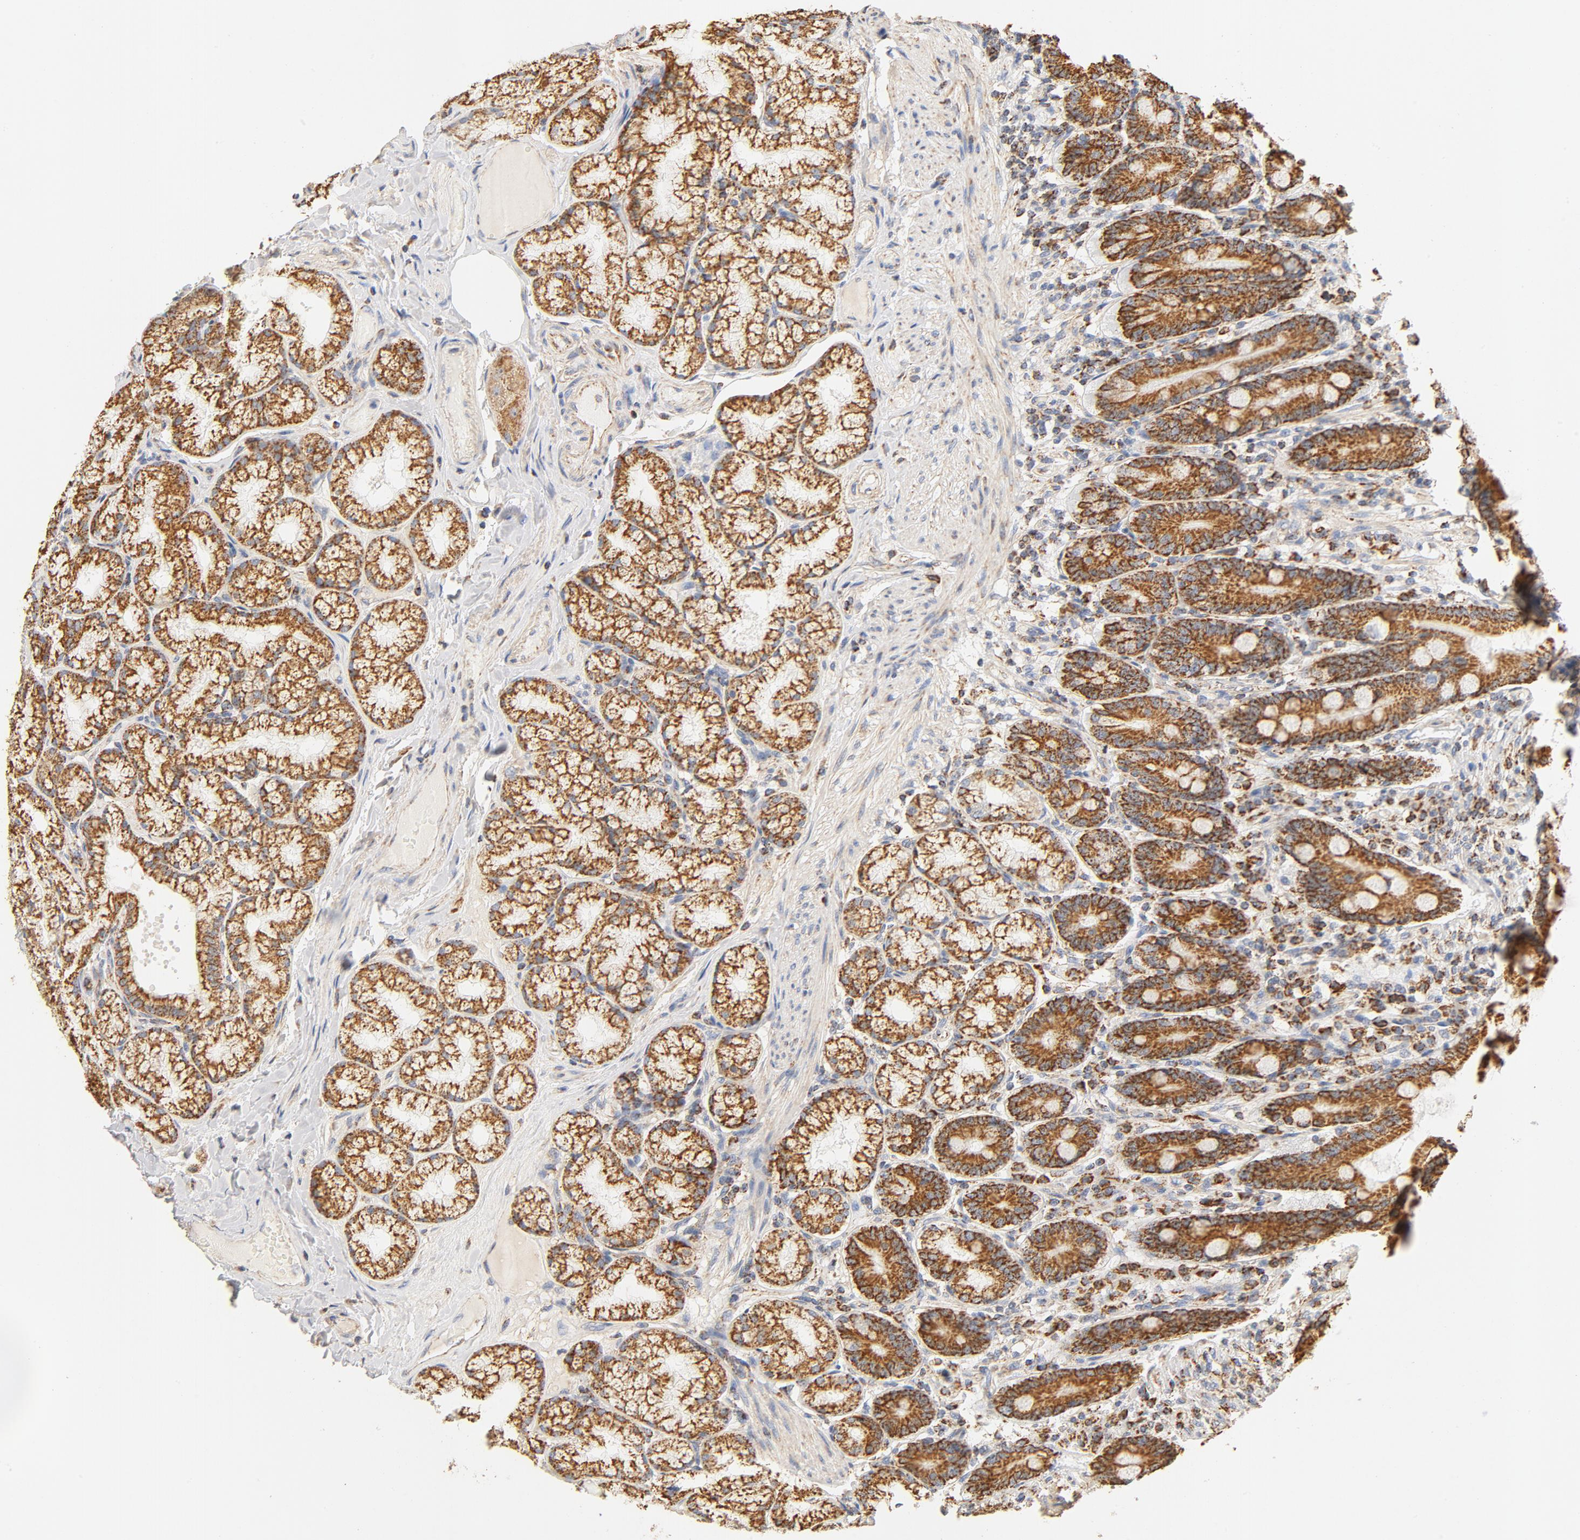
{"staining": {"intensity": "moderate", "quantity": ">75%", "location": "cytoplasmic/membranous"}, "tissue": "duodenum", "cell_type": "Glandular cells", "image_type": "normal", "snomed": [{"axis": "morphology", "description": "Normal tissue, NOS"}, {"axis": "topography", "description": "Duodenum"}], "caption": "Immunohistochemical staining of normal duodenum demonstrates >75% levels of moderate cytoplasmic/membranous protein expression in about >75% of glandular cells. The protein of interest is stained brown, and the nuclei are stained in blue (DAB IHC with brightfield microscopy, high magnification).", "gene": "COX4I1", "patient": {"sex": "female", "age": 64}}